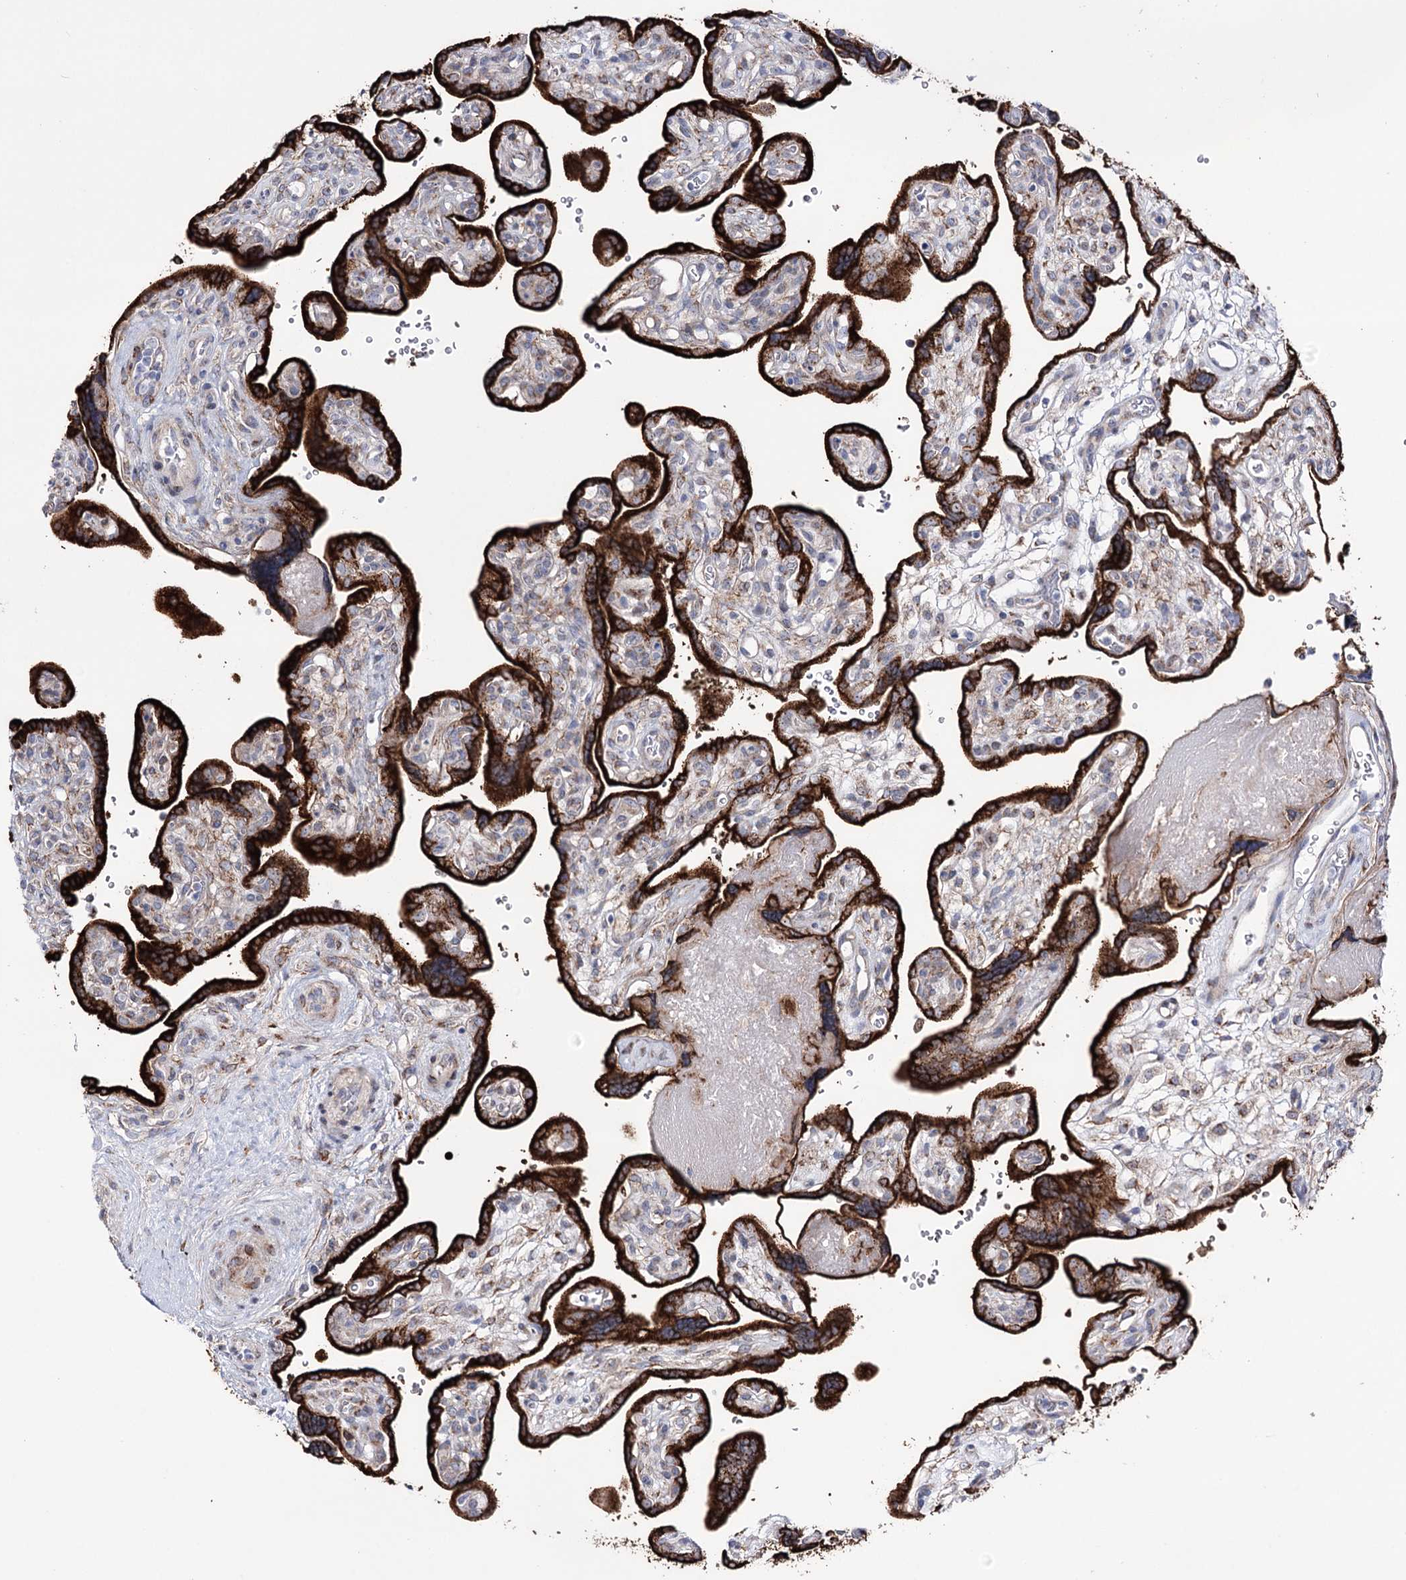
{"staining": {"intensity": "strong", "quantity": ">75%", "location": "cytoplasmic/membranous"}, "tissue": "placenta", "cell_type": "Trophoblastic cells", "image_type": "normal", "snomed": [{"axis": "morphology", "description": "Normal tissue, NOS"}, {"axis": "topography", "description": "Placenta"}], "caption": "Protein staining demonstrates strong cytoplasmic/membranous expression in about >75% of trophoblastic cells in benign placenta.", "gene": "METTL5", "patient": {"sex": "female", "age": 39}}